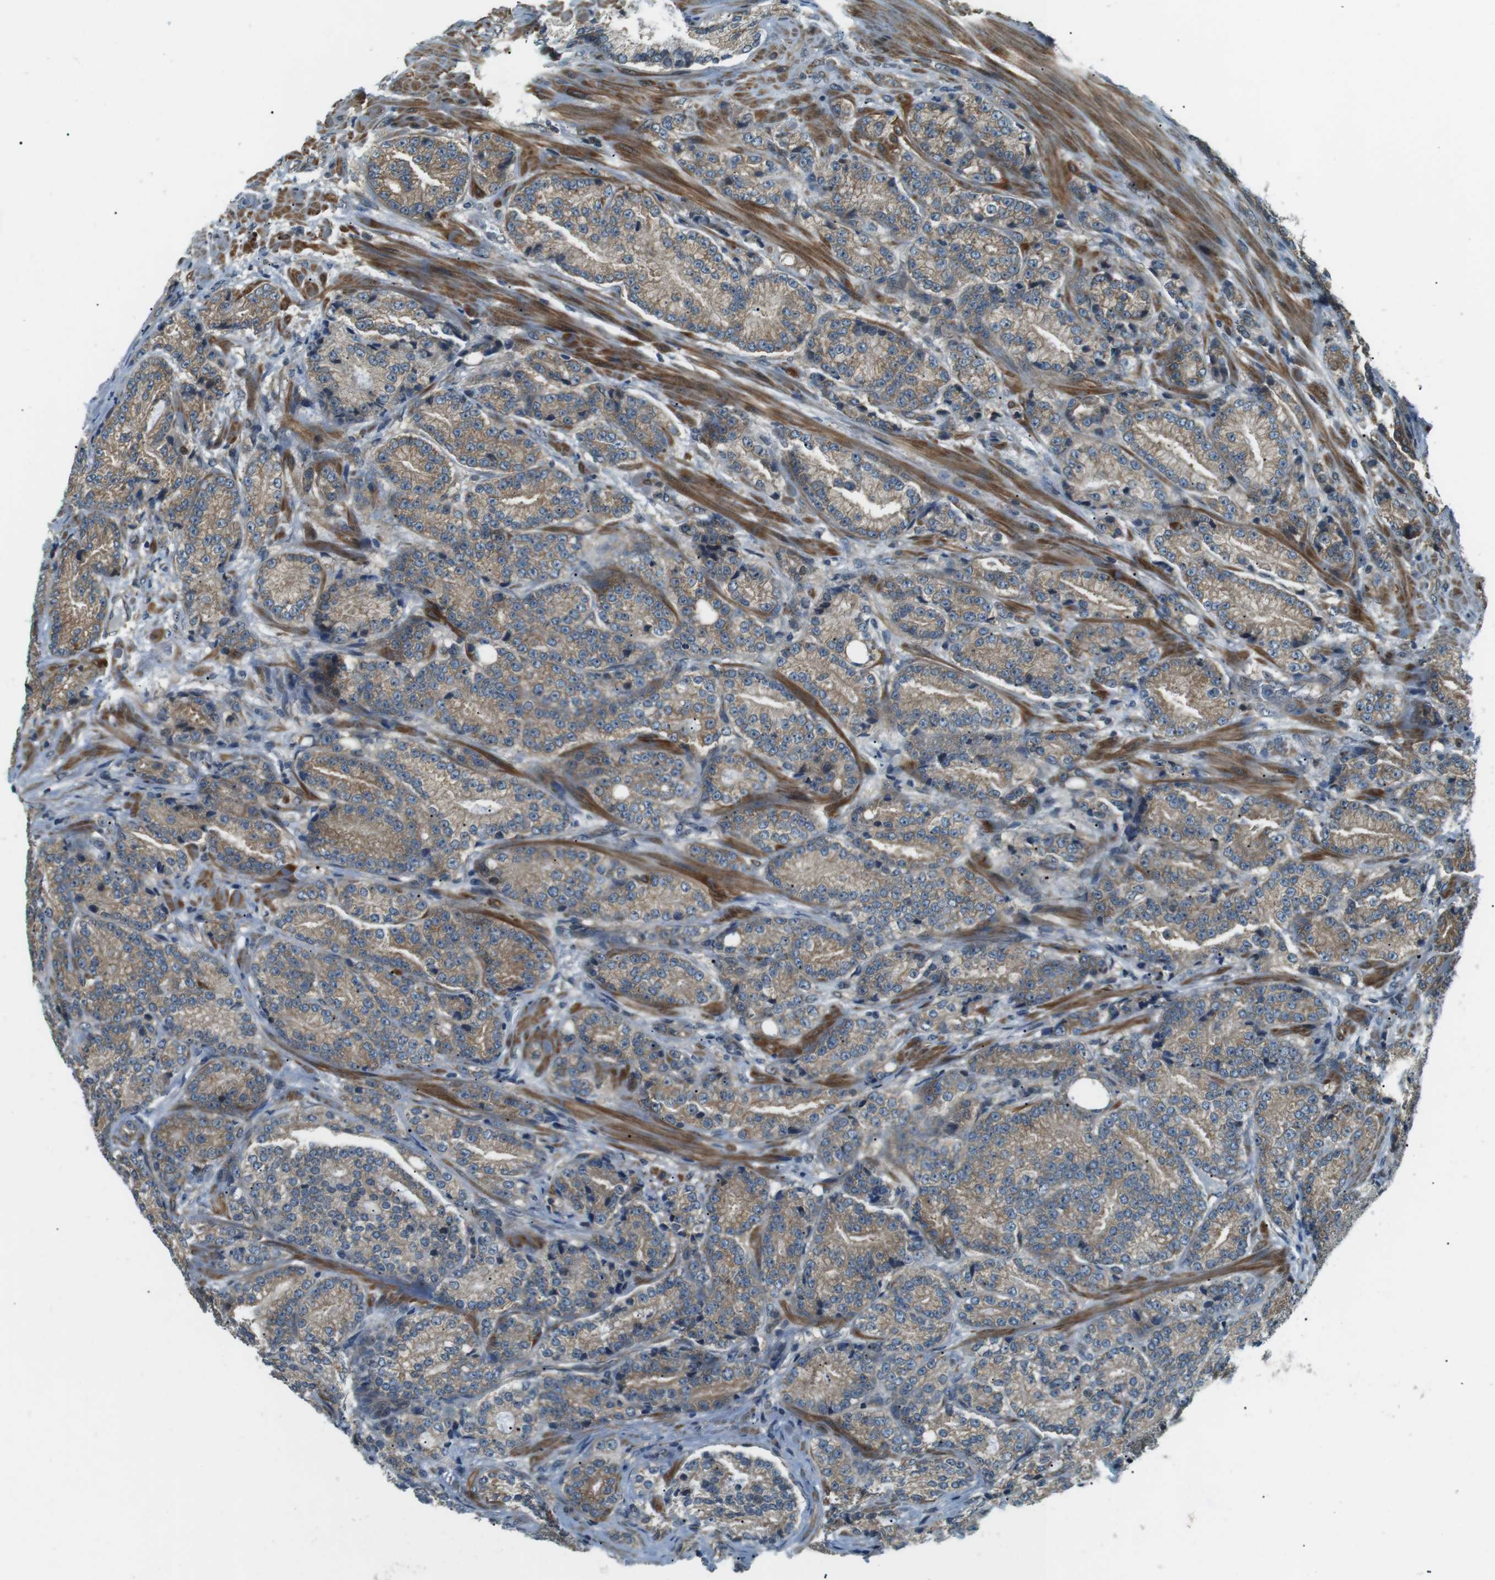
{"staining": {"intensity": "moderate", "quantity": ">75%", "location": "cytoplasmic/membranous"}, "tissue": "prostate cancer", "cell_type": "Tumor cells", "image_type": "cancer", "snomed": [{"axis": "morphology", "description": "Adenocarcinoma, High grade"}, {"axis": "topography", "description": "Prostate"}], "caption": "Prostate cancer (high-grade adenocarcinoma) was stained to show a protein in brown. There is medium levels of moderate cytoplasmic/membranous staining in about >75% of tumor cells.", "gene": "TMEM74", "patient": {"sex": "male", "age": 61}}